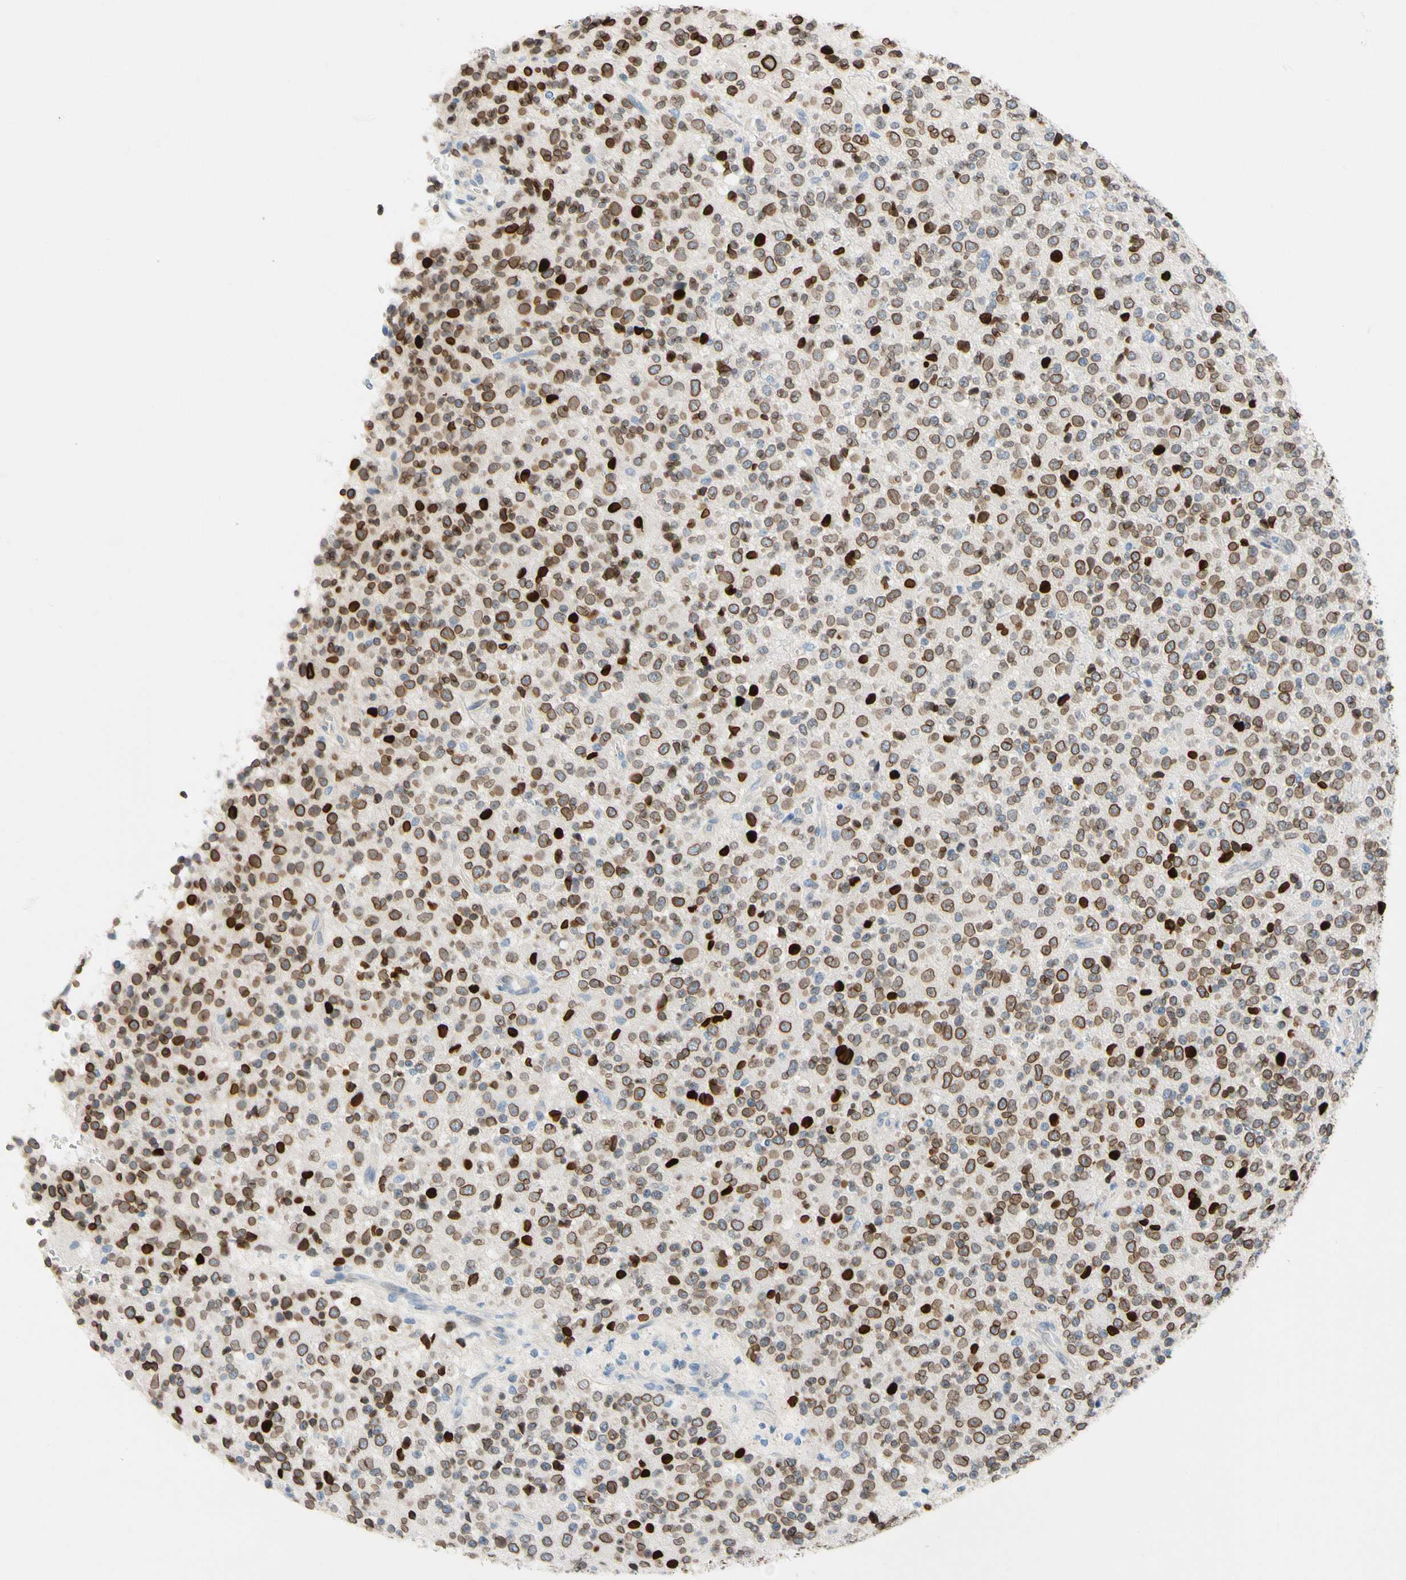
{"staining": {"intensity": "strong", "quantity": ">75%", "location": "cytoplasmic/membranous,nuclear"}, "tissue": "glioma", "cell_type": "Tumor cells", "image_type": "cancer", "snomed": [{"axis": "morphology", "description": "Glioma, malignant, High grade"}, {"axis": "topography", "description": "pancreas cauda"}], "caption": "The micrograph displays staining of glioma, revealing strong cytoplasmic/membranous and nuclear protein staining (brown color) within tumor cells.", "gene": "ZNF132", "patient": {"sex": "male", "age": 60}}